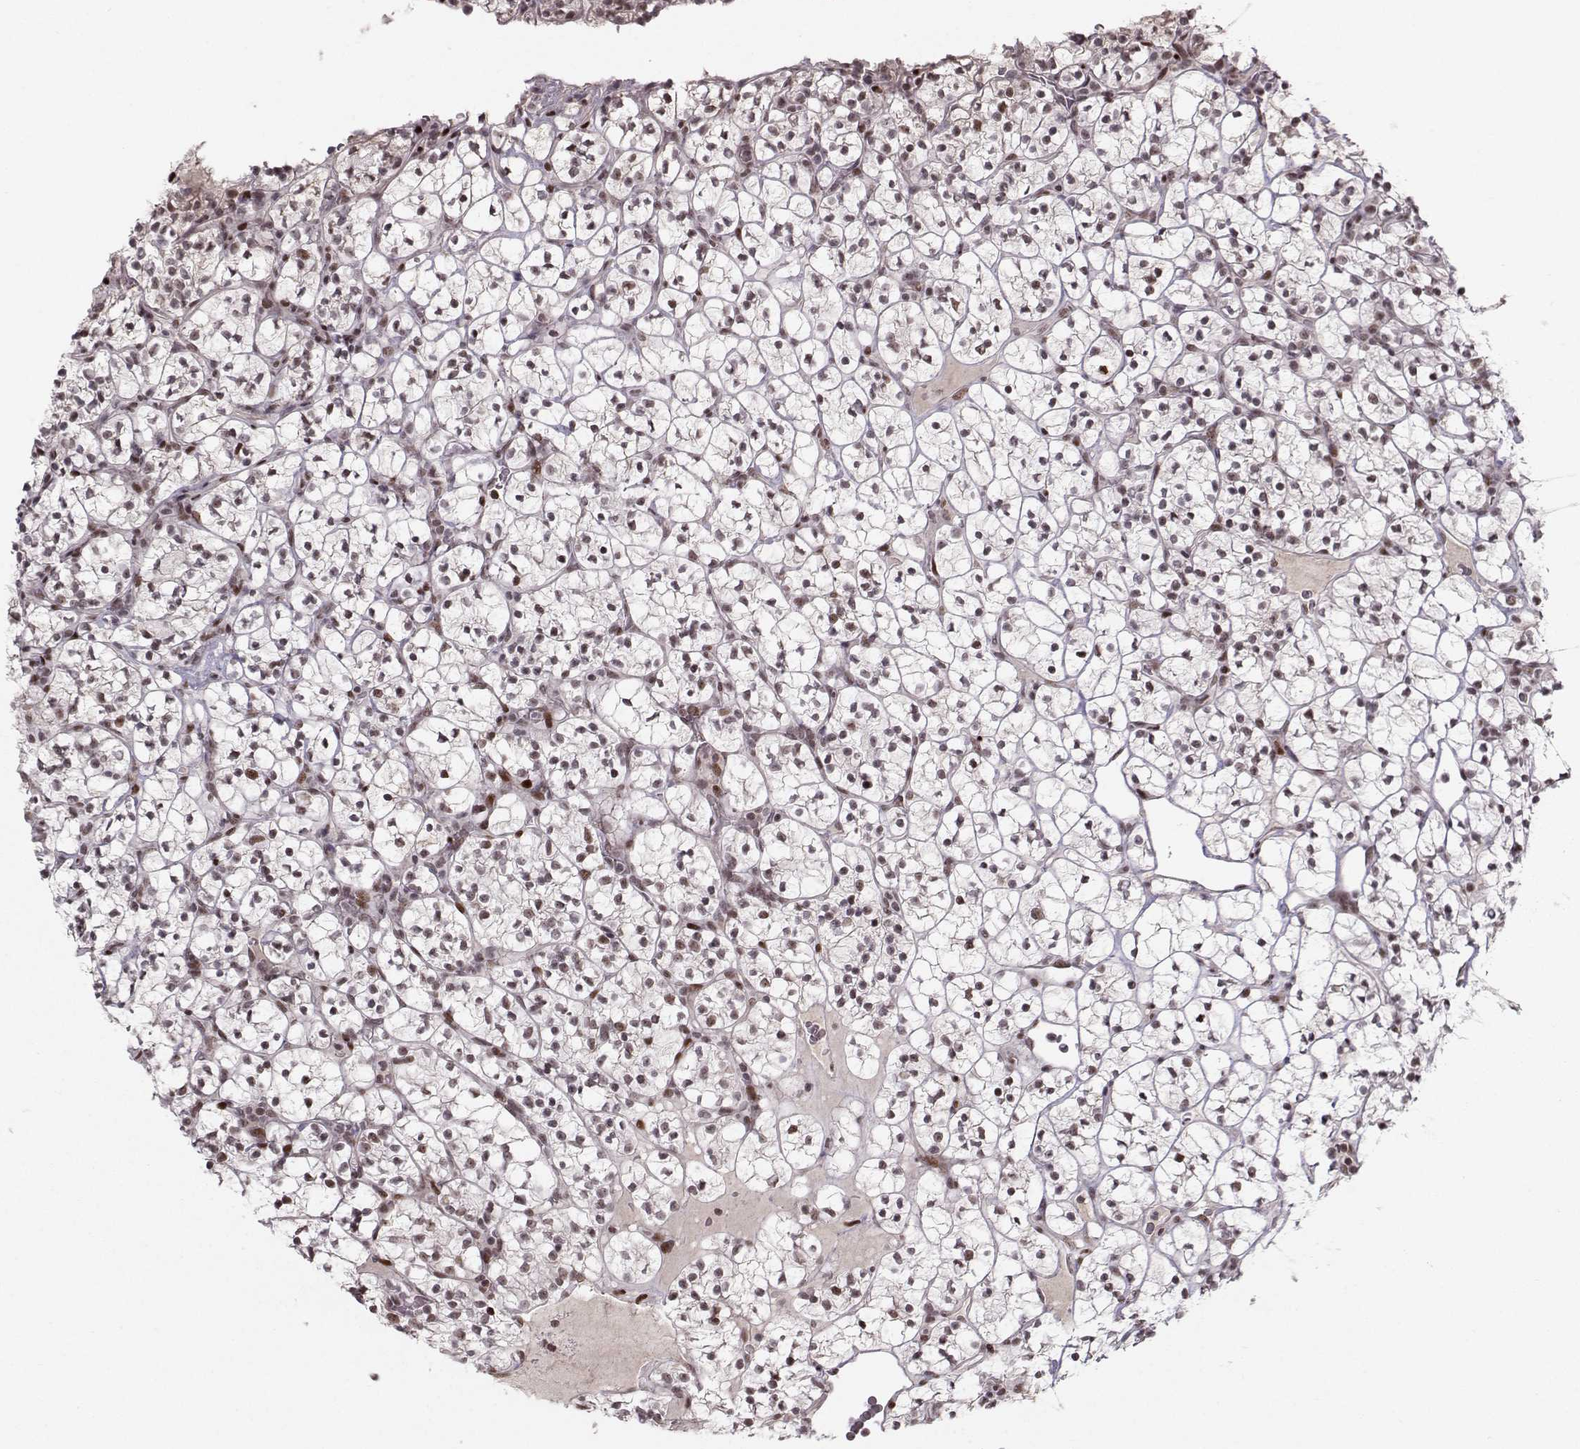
{"staining": {"intensity": "moderate", "quantity": "<25%", "location": "nuclear"}, "tissue": "renal cancer", "cell_type": "Tumor cells", "image_type": "cancer", "snomed": [{"axis": "morphology", "description": "Adenocarcinoma, NOS"}, {"axis": "topography", "description": "Kidney"}], "caption": "A brown stain labels moderate nuclear staining of a protein in human renal cancer tumor cells.", "gene": "SNAPC2", "patient": {"sex": "female", "age": 89}}